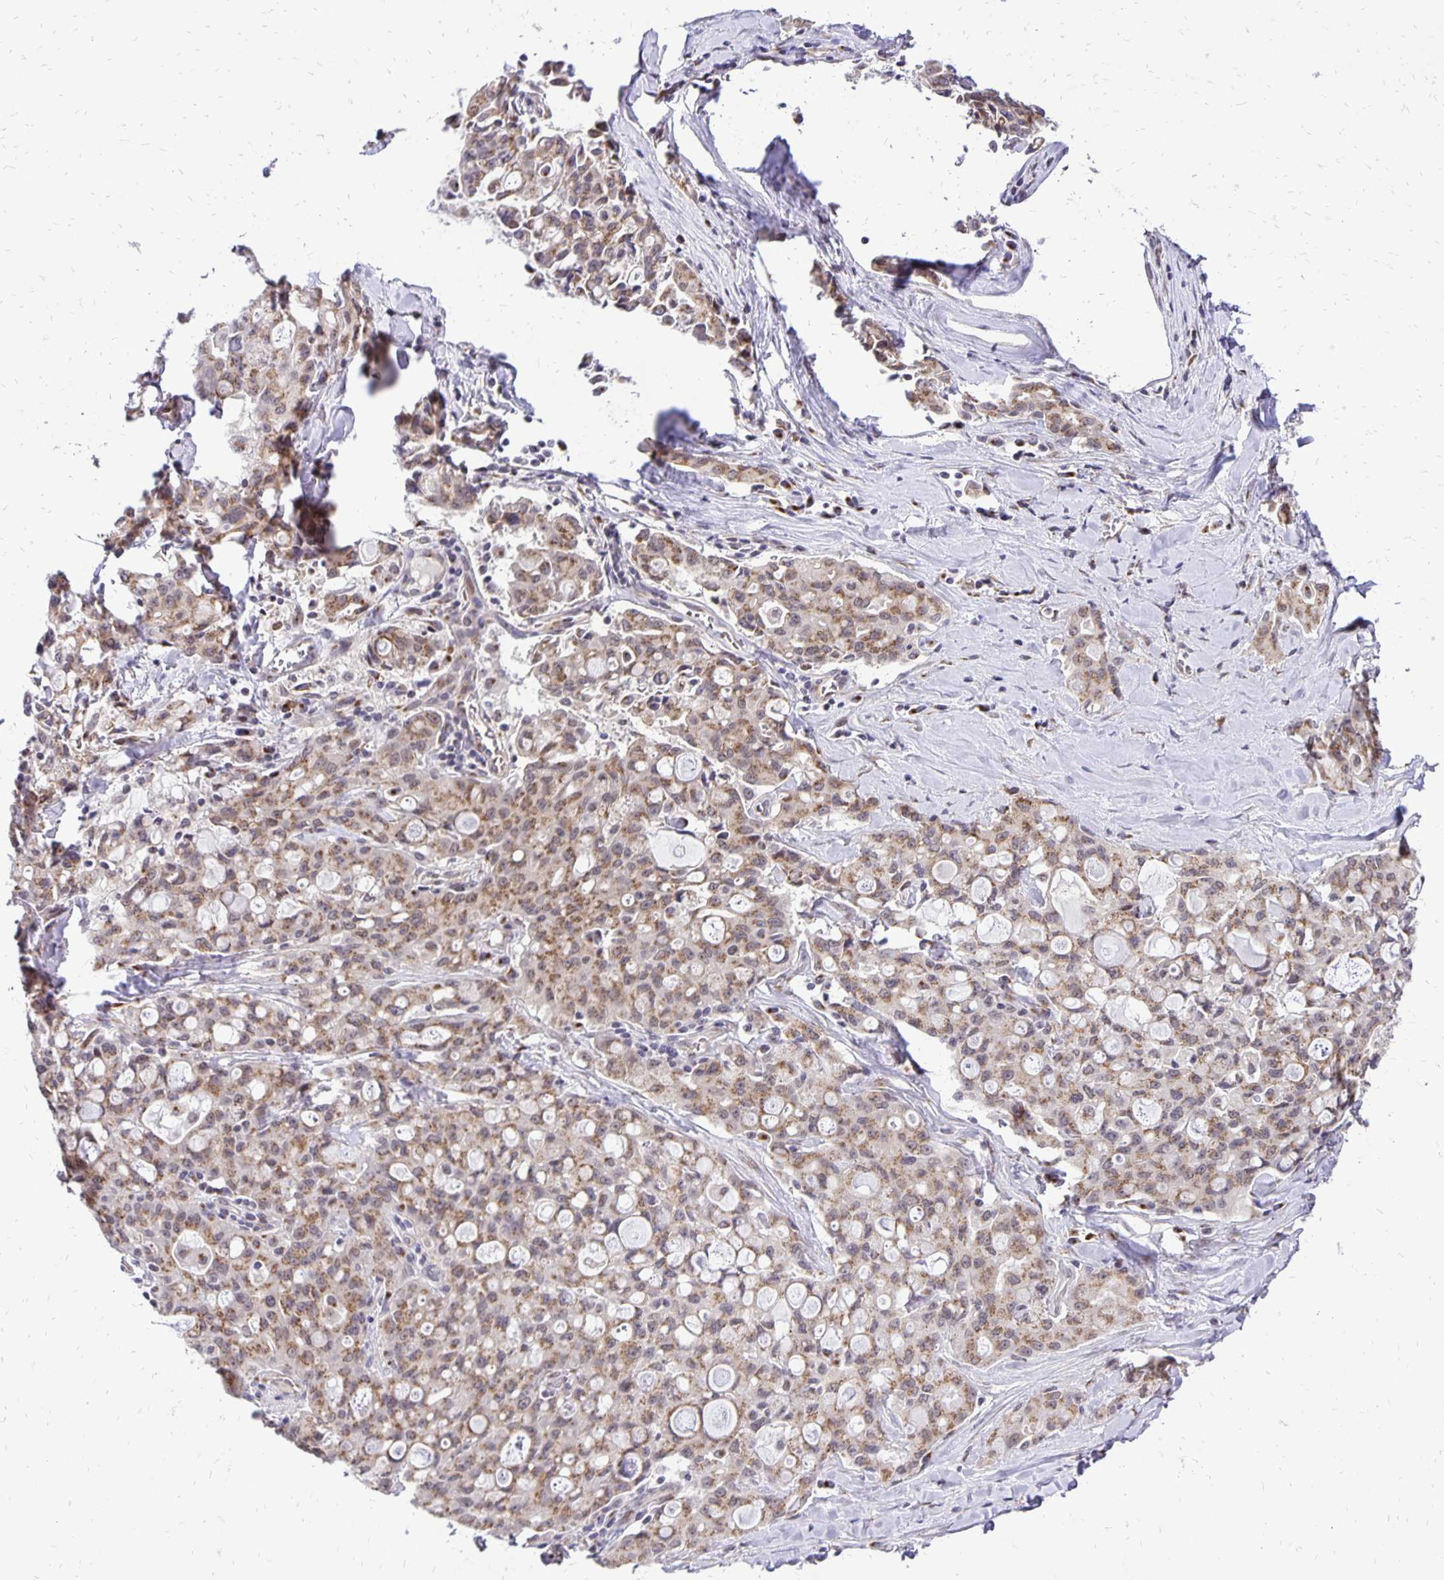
{"staining": {"intensity": "moderate", "quantity": ">75%", "location": "cytoplasmic/membranous"}, "tissue": "lung cancer", "cell_type": "Tumor cells", "image_type": "cancer", "snomed": [{"axis": "morphology", "description": "Adenocarcinoma, NOS"}, {"axis": "topography", "description": "Lung"}], "caption": "Lung cancer (adenocarcinoma) stained for a protein (brown) demonstrates moderate cytoplasmic/membranous positive staining in approximately >75% of tumor cells.", "gene": "GOLGA5", "patient": {"sex": "female", "age": 44}}